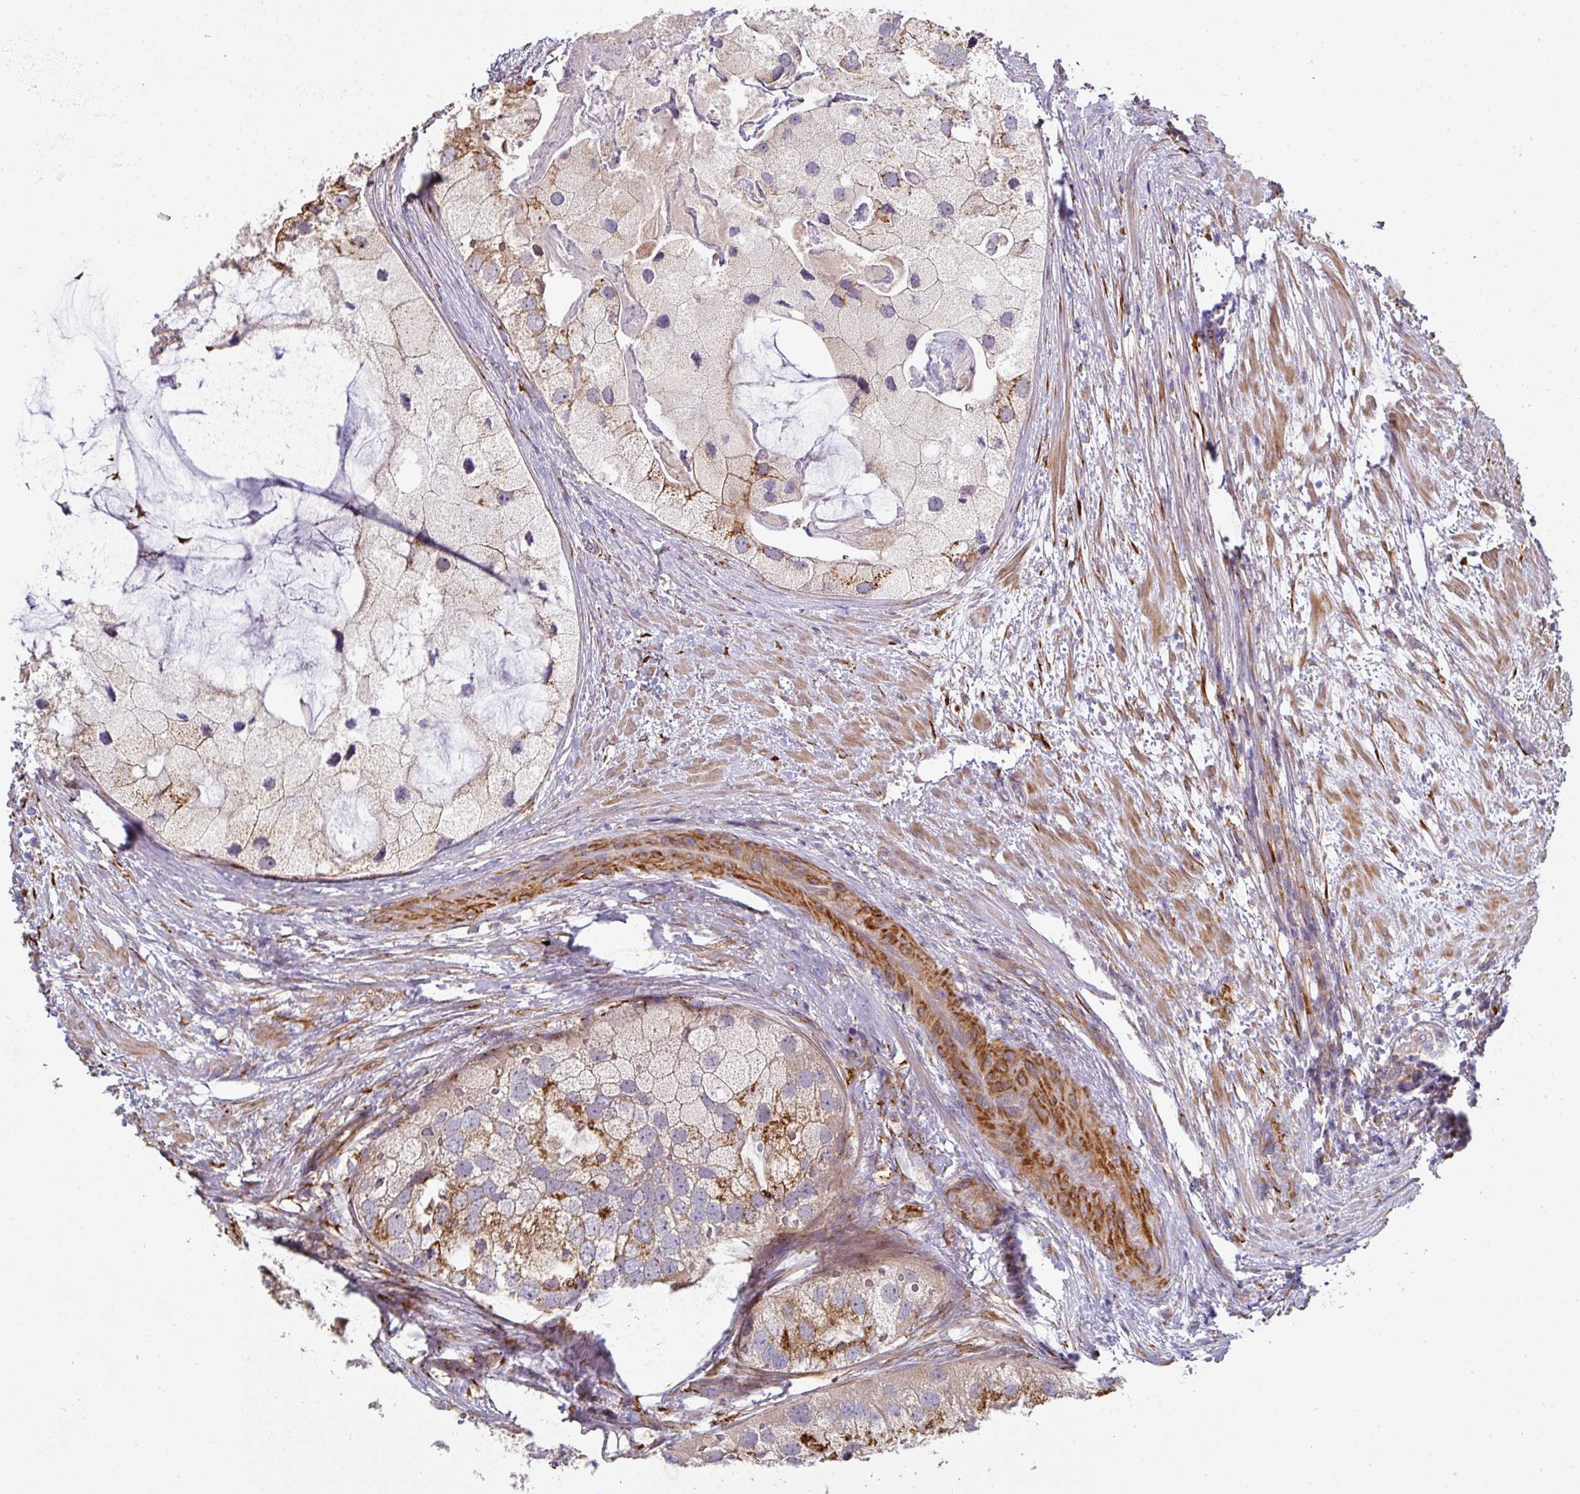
{"staining": {"intensity": "strong", "quantity": "25%-75%", "location": "cytoplasmic/membranous"}, "tissue": "prostate cancer", "cell_type": "Tumor cells", "image_type": "cancer", "snomed": [{"axis": "morphology", "description": "Adenocarcinoma, High grade"}, {"axis": "topography", "description": "Prostate"}], "caption": "Prostate high-grade adenocarcinoma was stained to show a protein in brown. There is high levels of strong cytoplasmic/membranous expression in approximately 25%-75% of tumor cells. (Stains: DAB (3,3'-diaminobenzidine) in brown, nuclei in blue, Microscopy: brightfield microscopy at high magnification).", "gene": "ZNF268", "patient": {"sex": "male", "age": 62}}